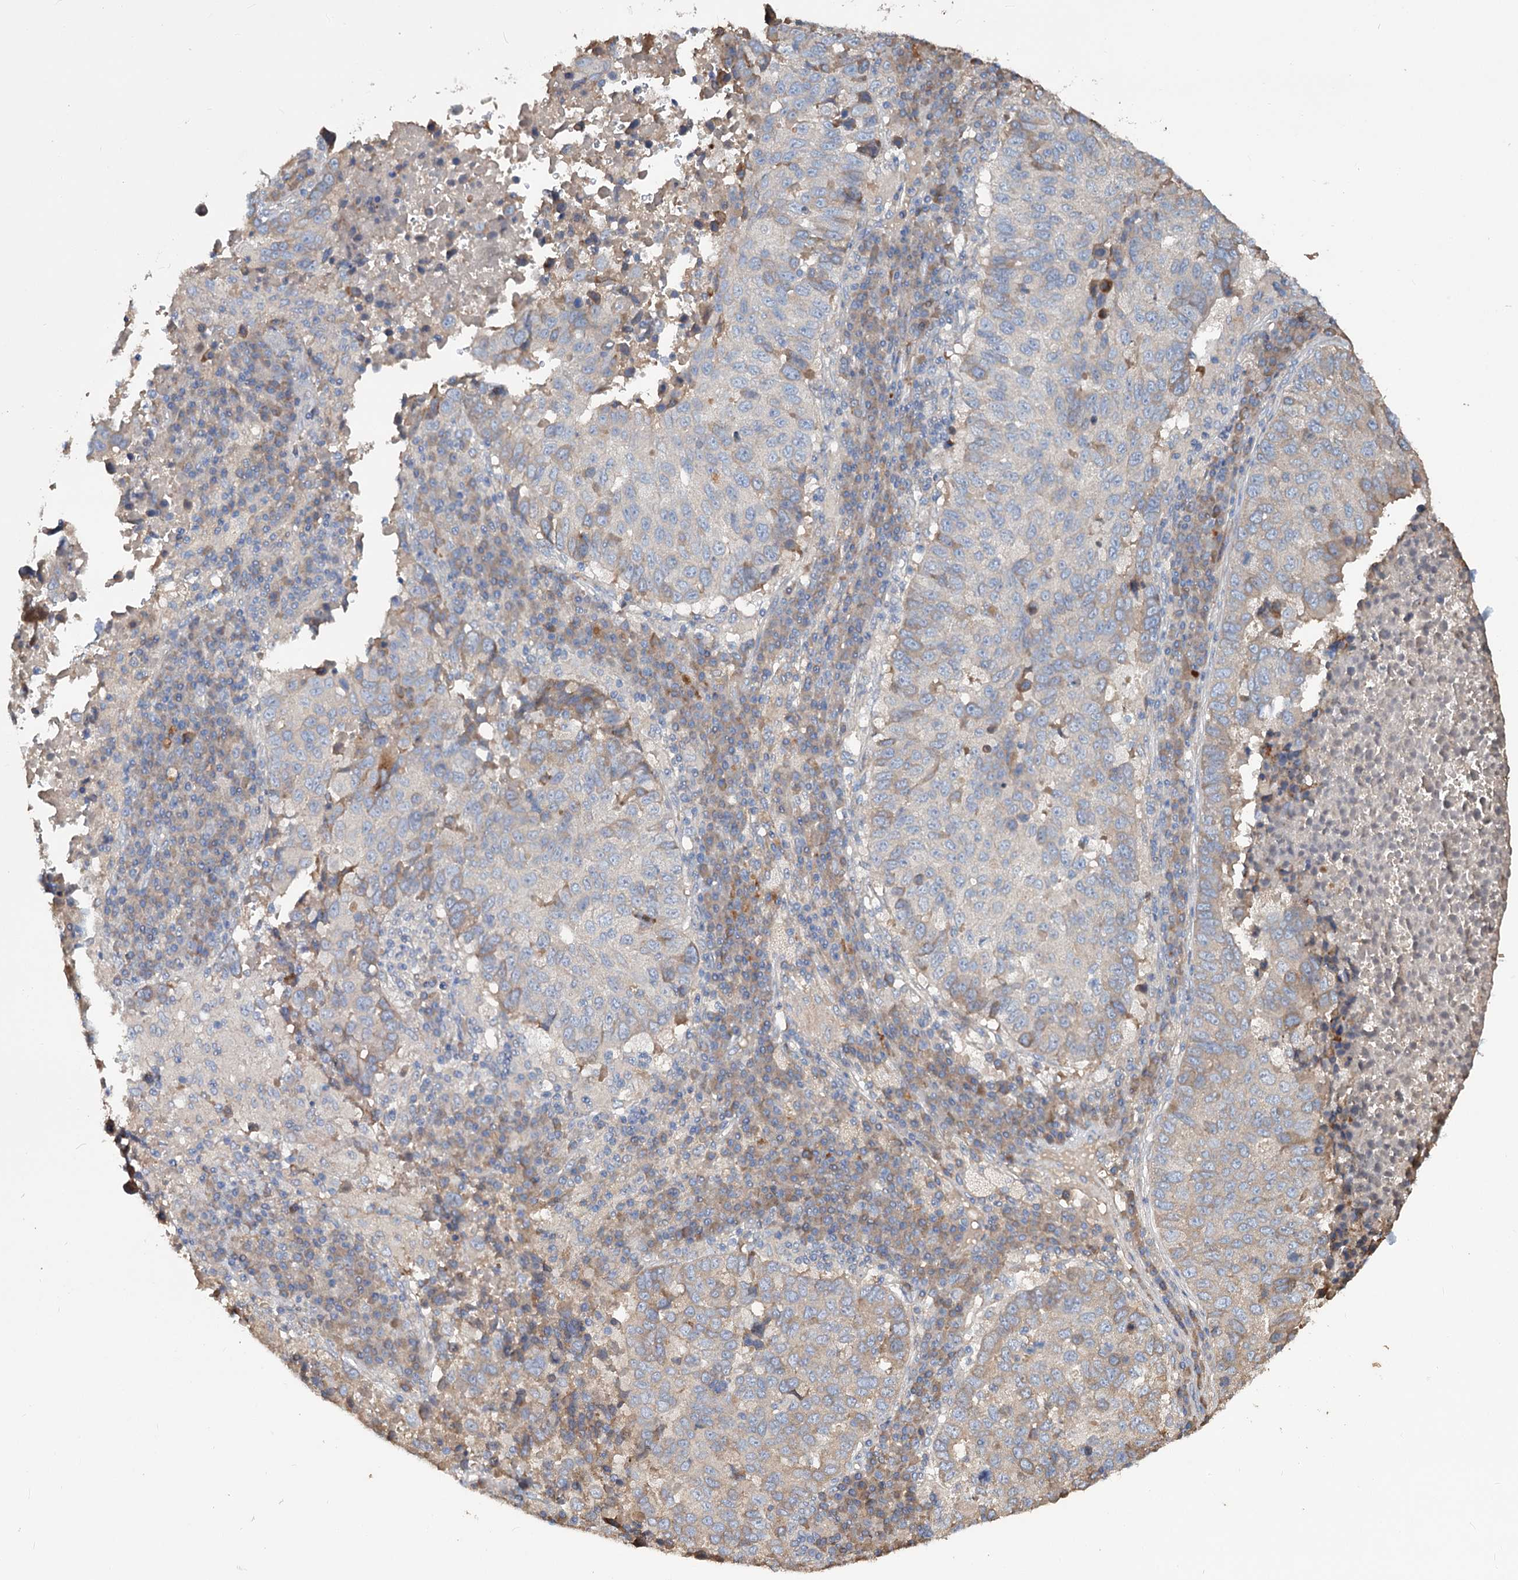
{"staining": {"intensity": "negative", "quantity": "none", "location": "none"}, "tissue": "lung cancer", "cell_type": "Tumor cells", "image_type": "cancer", "snomed": [{"axis": "morphology", "description": "Squamous cell carcinoma, NOS"}, {"axis": "topography", "description": "Lung"}], "caption": "A histopathology image of human lung cancer is negative for staining in tumor cells. (DAB (3,3'-diaminobenzidine) immunohistochemistry (IHC) visualized using brightfield microscopy, high magnification).", "gene": "URAD", "patient": {"sex": "male", "age": 73}}